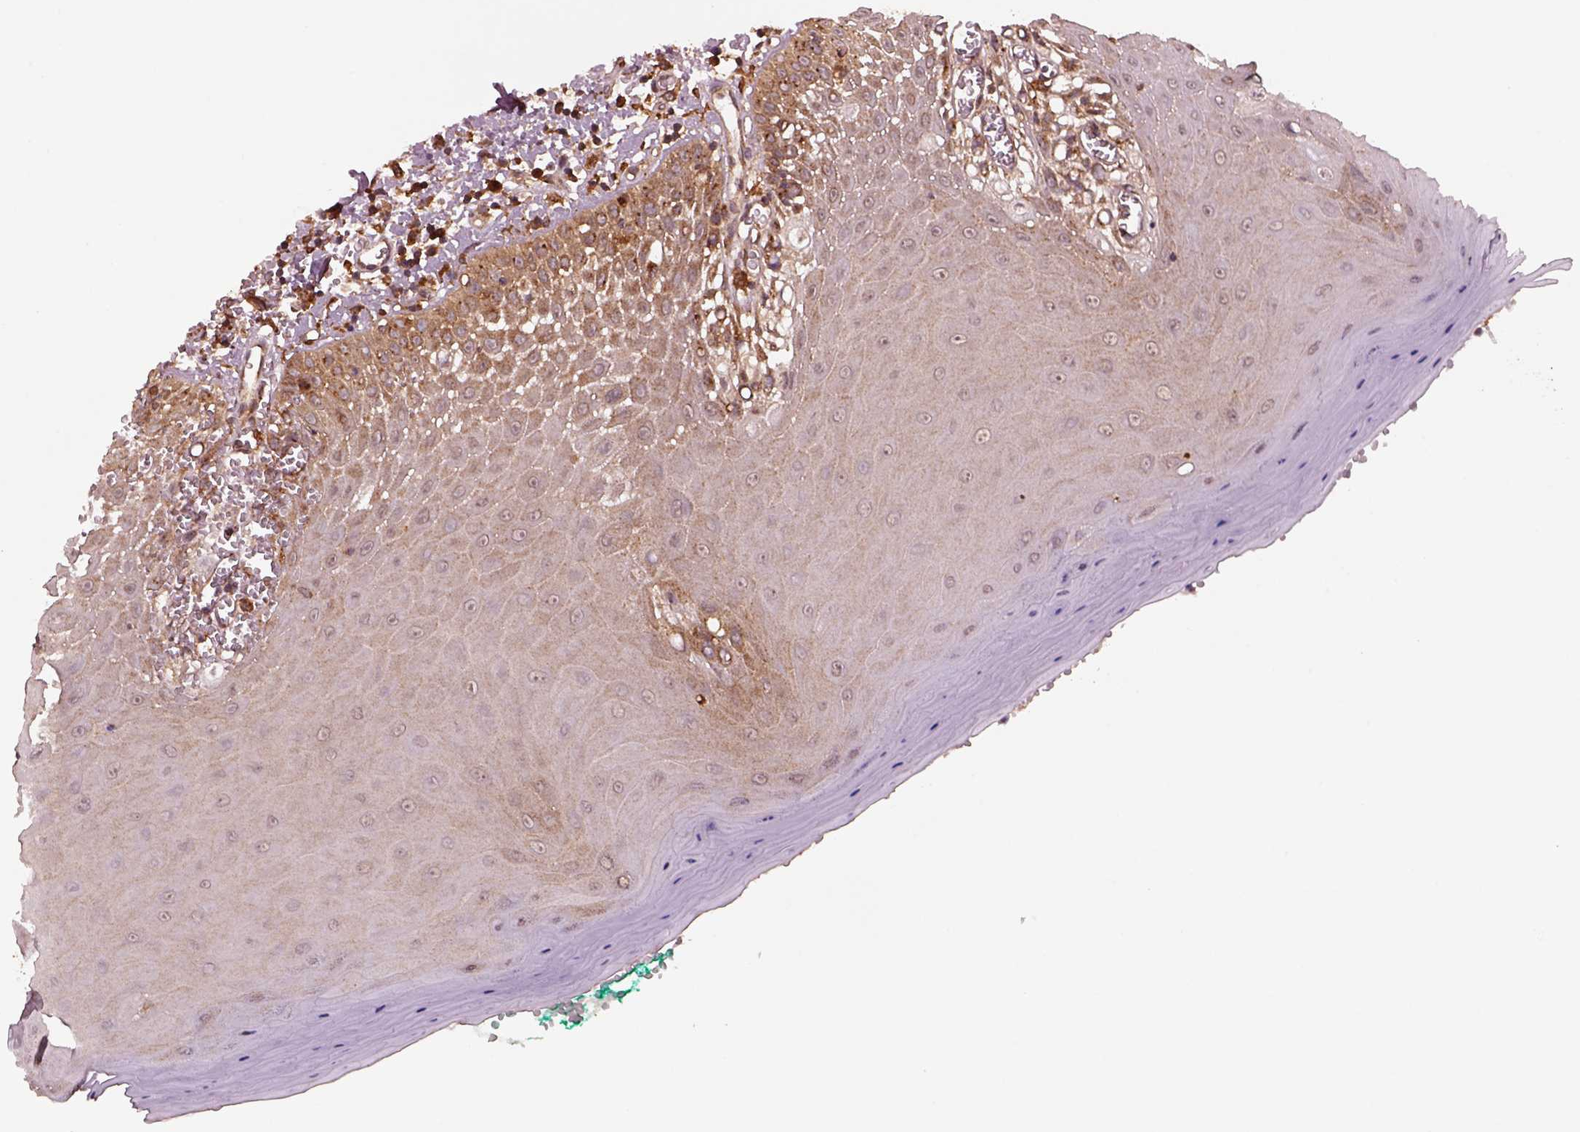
{"staining": {"intensity": "moderate", "quantity": "<25%", "location": "cytoplasmic/membranous"}, "tissue": "oral mucosa", "cell_type": "Squamous epithelial cells", "image_type": "normal", "snomed": [{"axis": "morphology", "description": "Normal tissue, NOS"}, {"axis": "topography", "description": "Oral tissue"}], "caption": "Squamous epithelial cells exhibit low levels of moderate cytoplasmic/membranous positivity in approximately <25% of cells in normal oral mucosa.", "gene": "WASHC2A", "patient": {"sex": "female", "age": 85}}